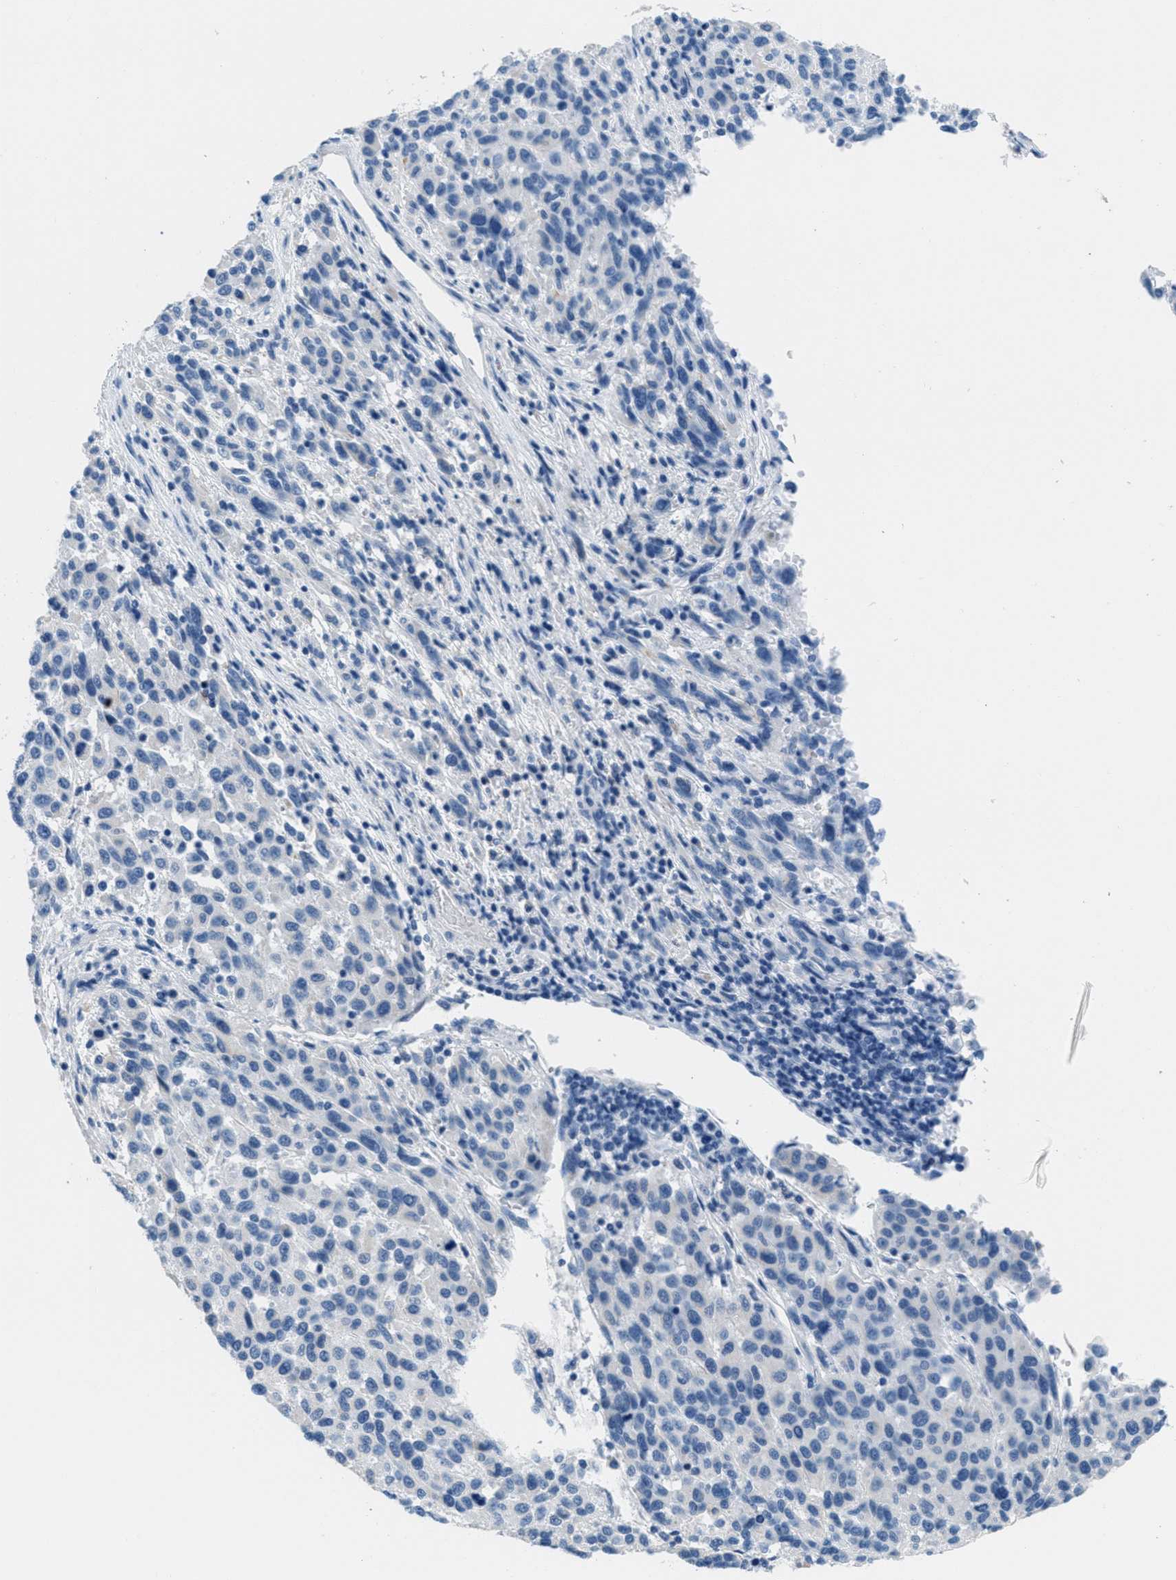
{"staining": {"intensity": "negative", "quantity": "none", "location": "none"}, "tissue": "melanoma", "cell_type": "Tumor cells", "image_type": "cancer", "snomed": [{"axis": "morphology", "description": "Malignant melanoma, Metastatic site"}, {"axis": "topography", "description": "Lymph node"}], "caption": "A histopathology image of malignant melanoma (metastatic site) stained for a protein exhibits no brown staining in tumor cells.", "gene": "MGARP", "patient": {"sex": "male", "age": 61}}